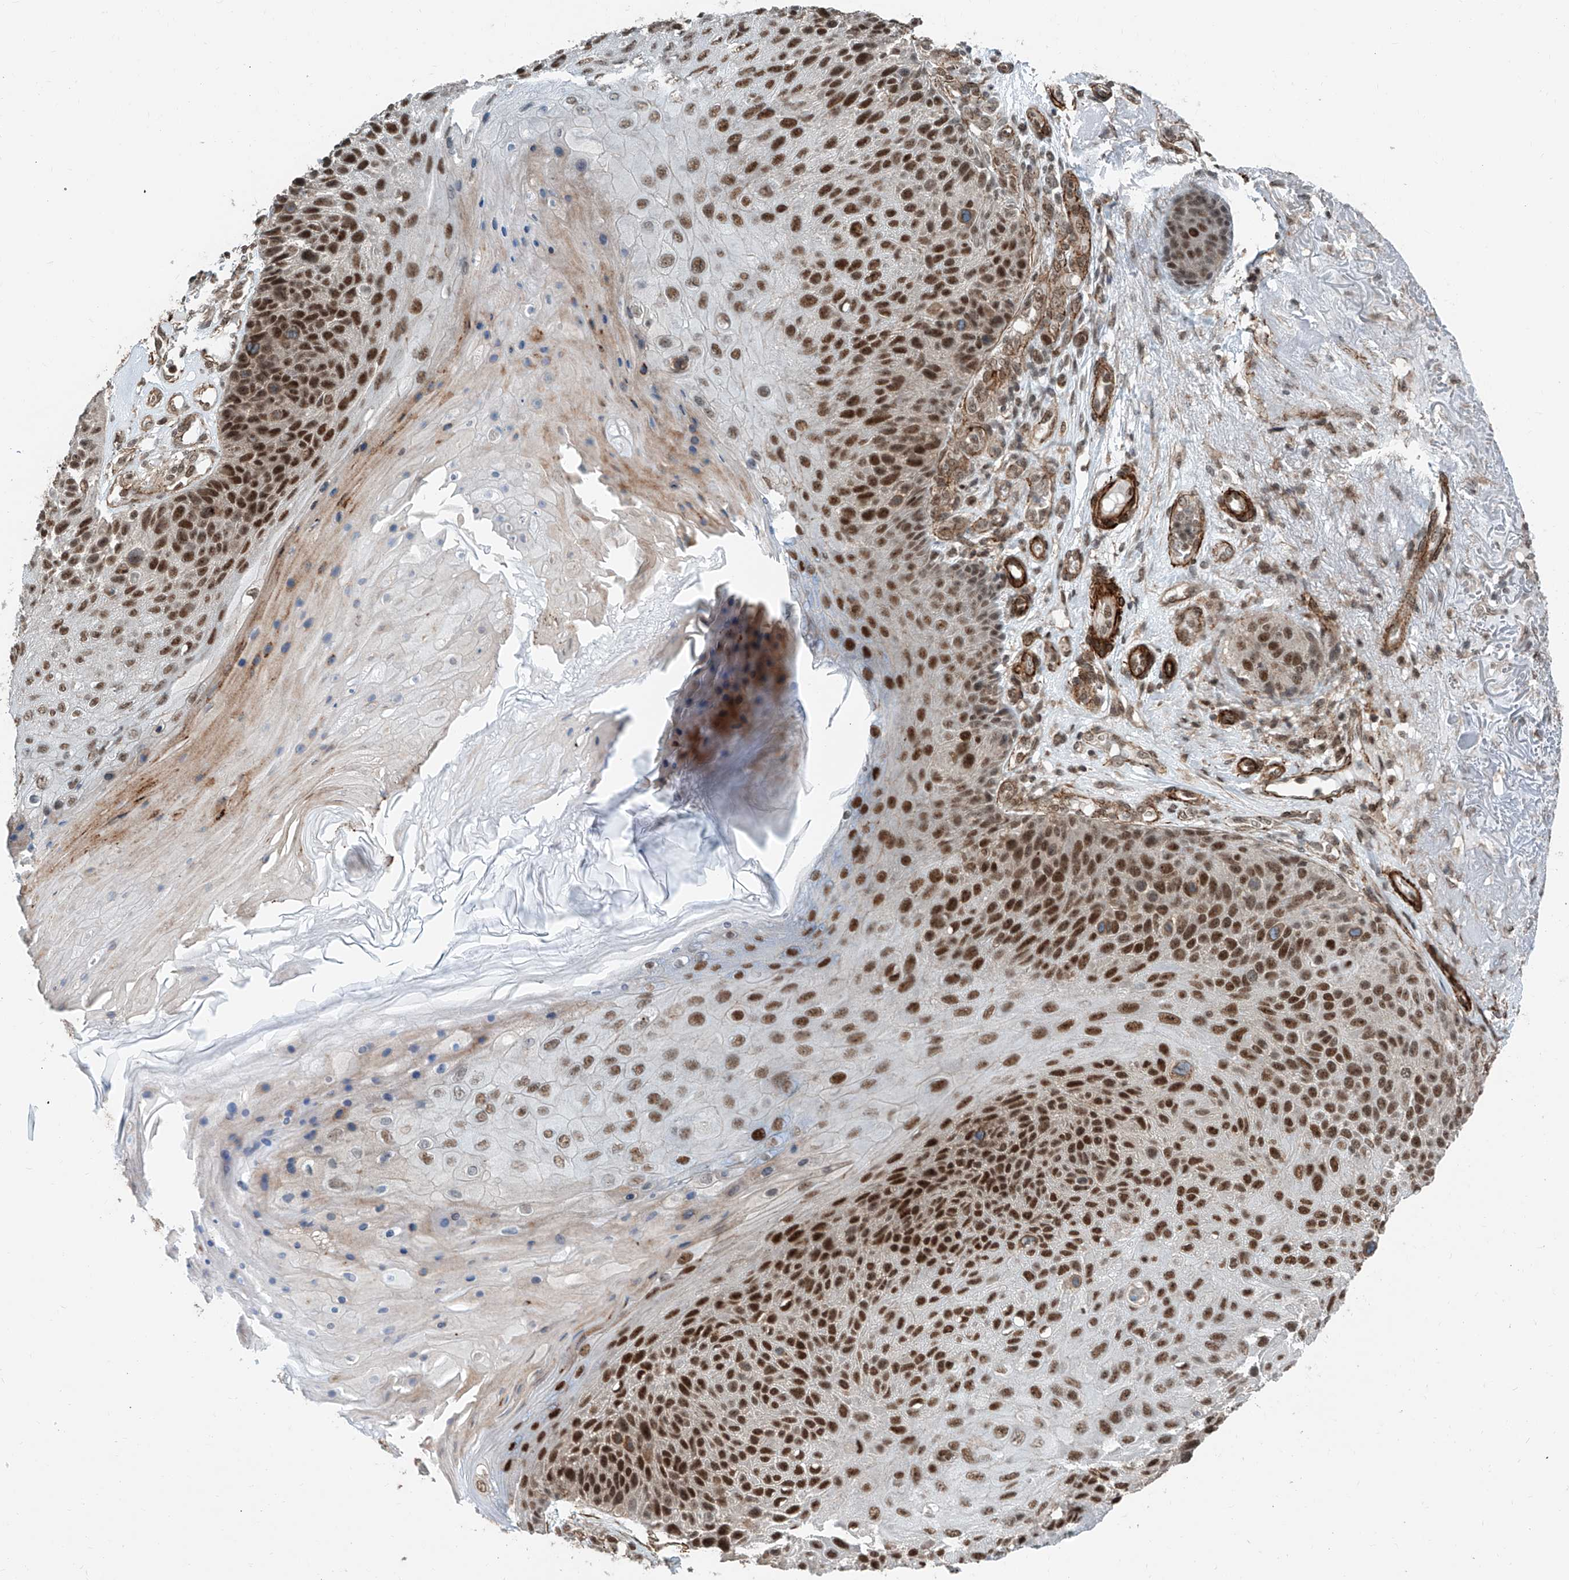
{"staining": {"intensity": "strong", "quantity": ">75%", "location": "nuclear"}, "tissue": "skin cancer", "cell_type": "Tumor cells", "image_type": "cancer", "snomed": [{"axis": "morphology", "description": "Squamous cell carcinoma, NOS"}, {"axis": "topography", "description": "Skin"}], "caption": "Protein expression analysis of skin cancer (squamous cell carcinoma) exhibits strong nuclear expression in approximately >75% of tumor cells.", "gene": "SDE2", "patient": {"sex": "female", "age": 88}}